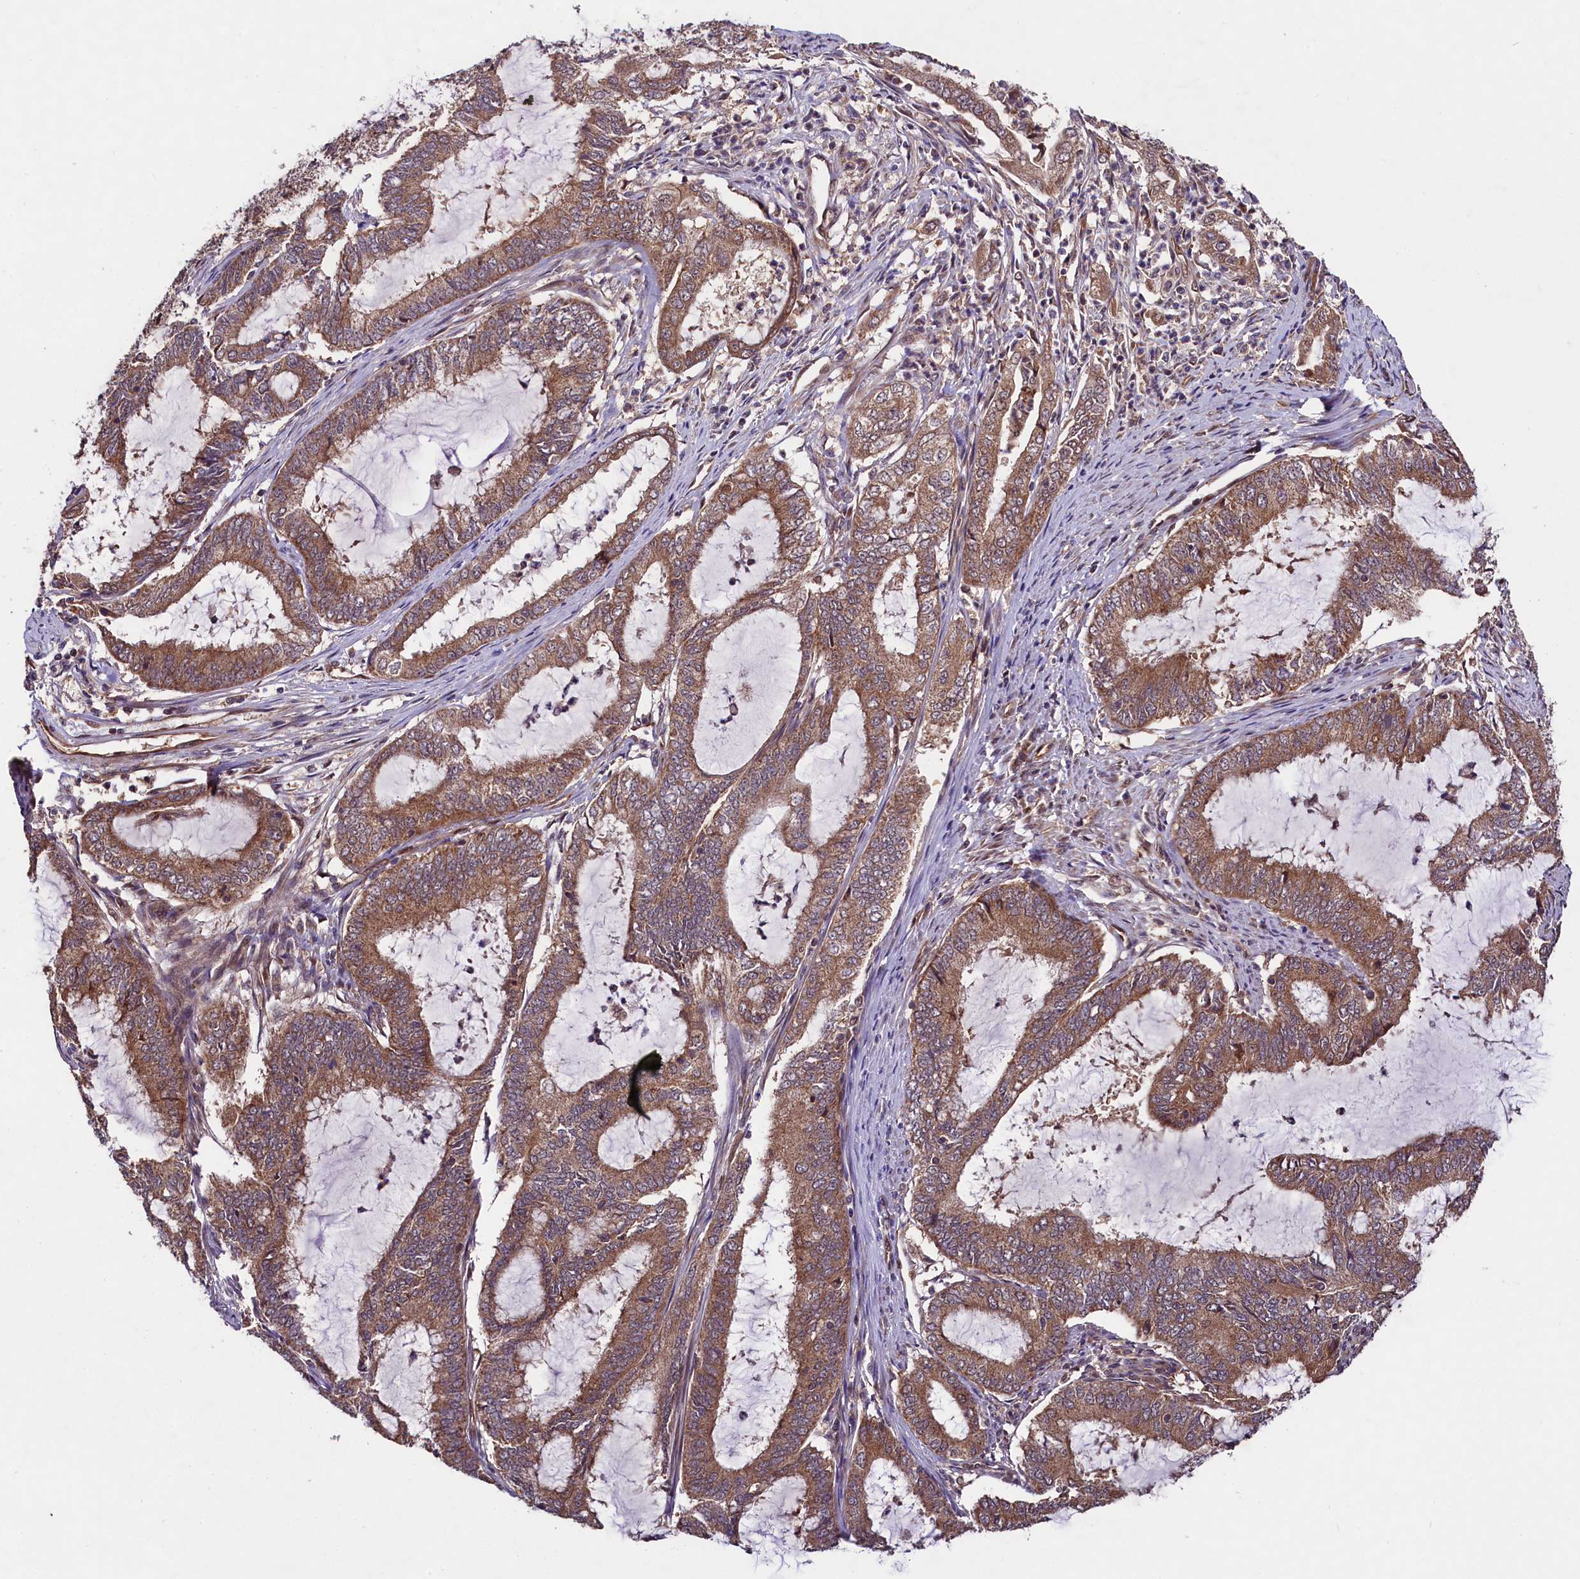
{"staining": {"intensity": "moderate", "quantity": ">75%", "location": "cytoplasmic/membranous"}, "tissue": "endometrial cancer", "cell_type": "Tumor cells", "image_type": "cancer", "snomed": [{"axis": "morphology", "description": "Adenocarcinoma, NOS"}, {"axis": "topography", "description": "Endometrium"}], "caption": "There is medium levels of moderate cytoplasmic/membranous staining in tumor cells of endometrial cancer (adenocarcinoma), as demonstrated by immunohistochemical staining (brown color).", "gene": "DOHH", "patient": {"sex": "female", "age": 51}}